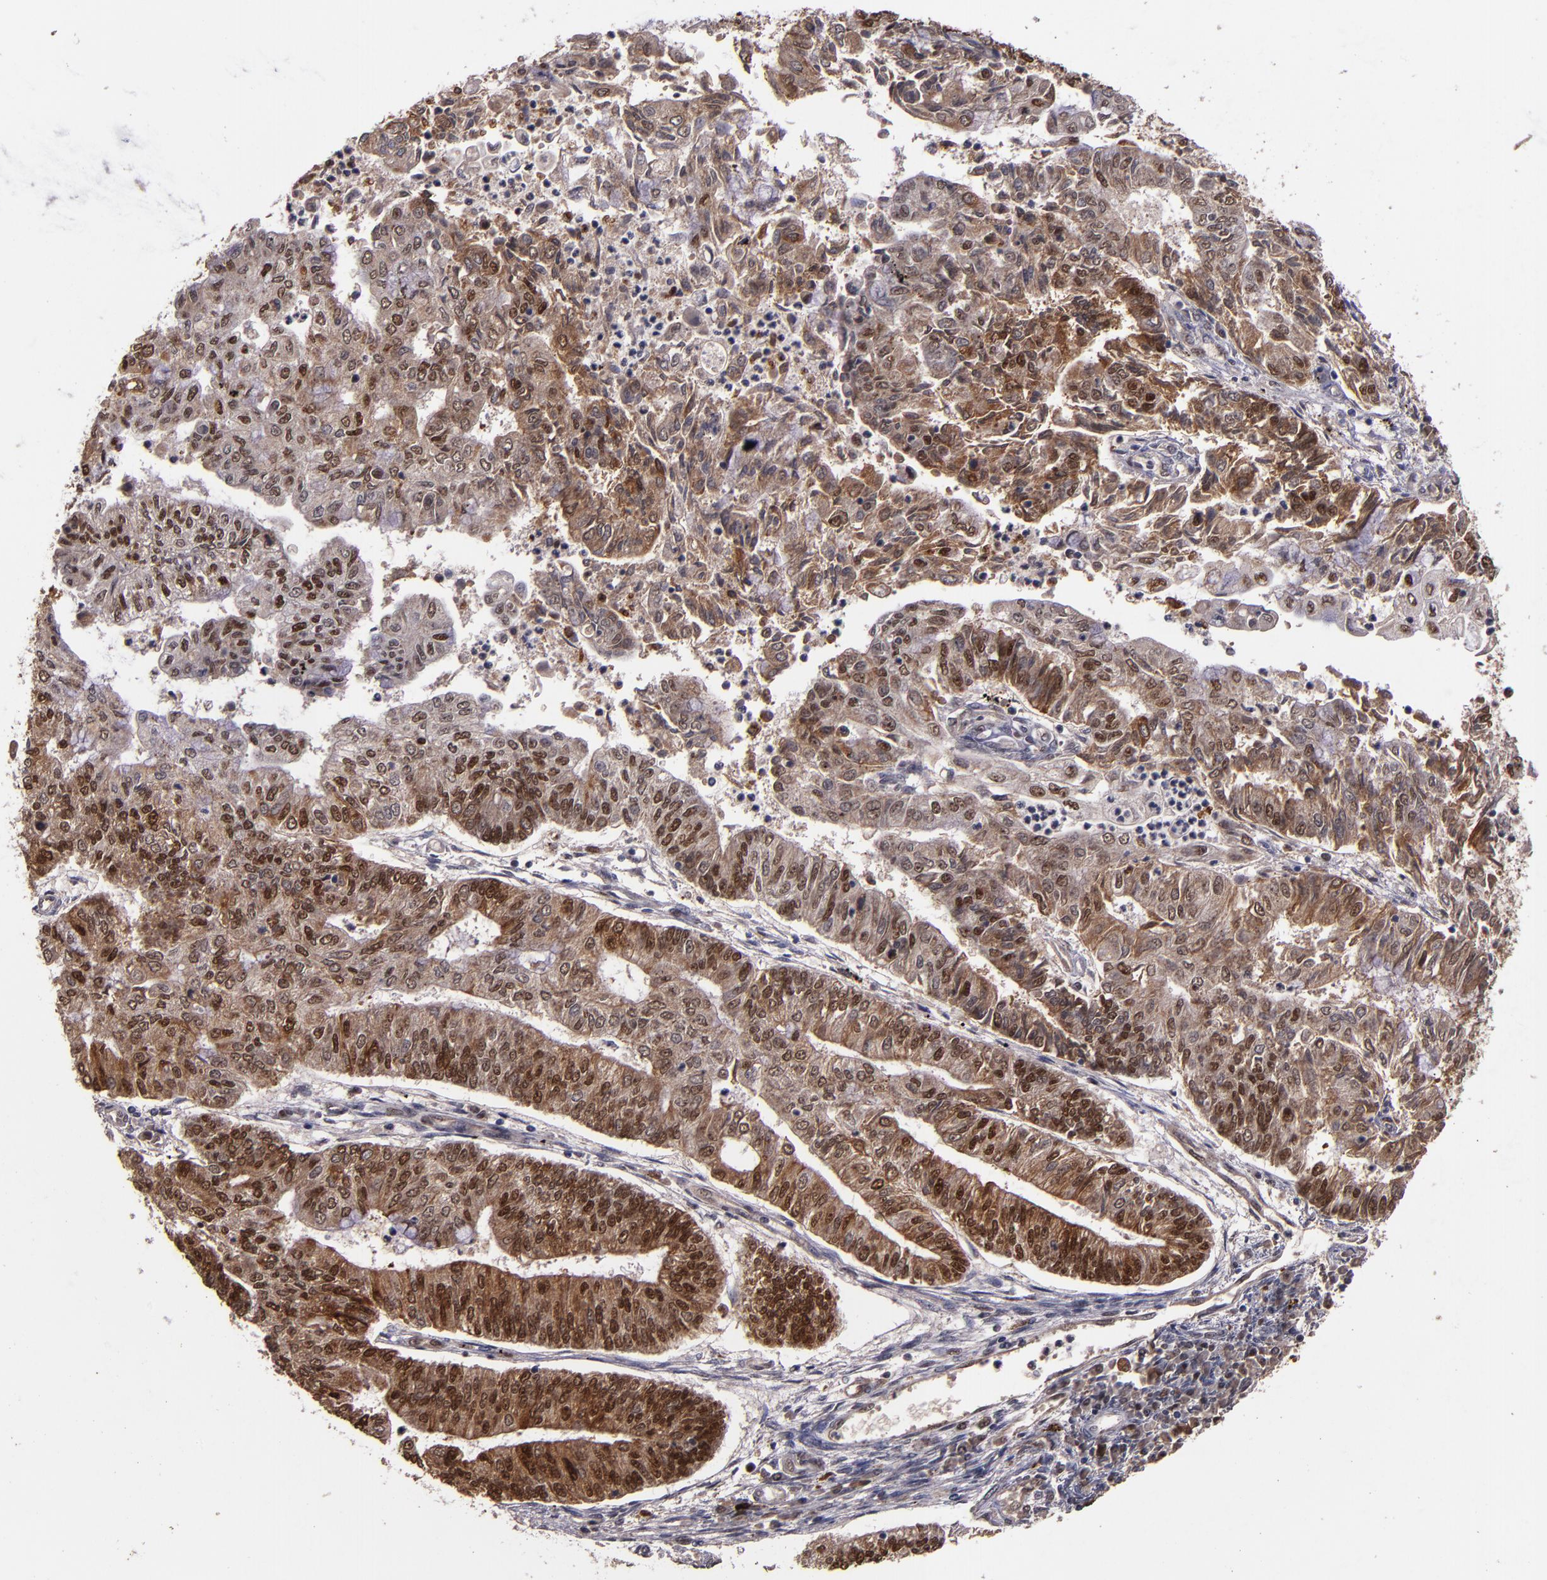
{"staining": {"intensity": "strong", "quantity": ">75%", "location": "cytoplasmic/membranous,nuclear"}, "tissue": "endometrial cancer", "cell_type": "Tumor cells", "image_type": "cancer", "snomed": [{"axis": "morphology", "description": "Adenocarcinoma, NOS"}, {"axis": "topography", "description": "Endometrium"}], "caption": "IHC histopathology image of neoplastic tissue: human adenocarcinoma (endometrial) stained using immunohistochemistry demonstrates high levels of strong protein expression localized specifically in the cytoplasmic/membranous and nuclear of tumor cells, appearing as a cytoplasmic/membranous and nuclear brown color.", "gene": "CHEK2", "patient": {"sex": "female", "age": 59}}